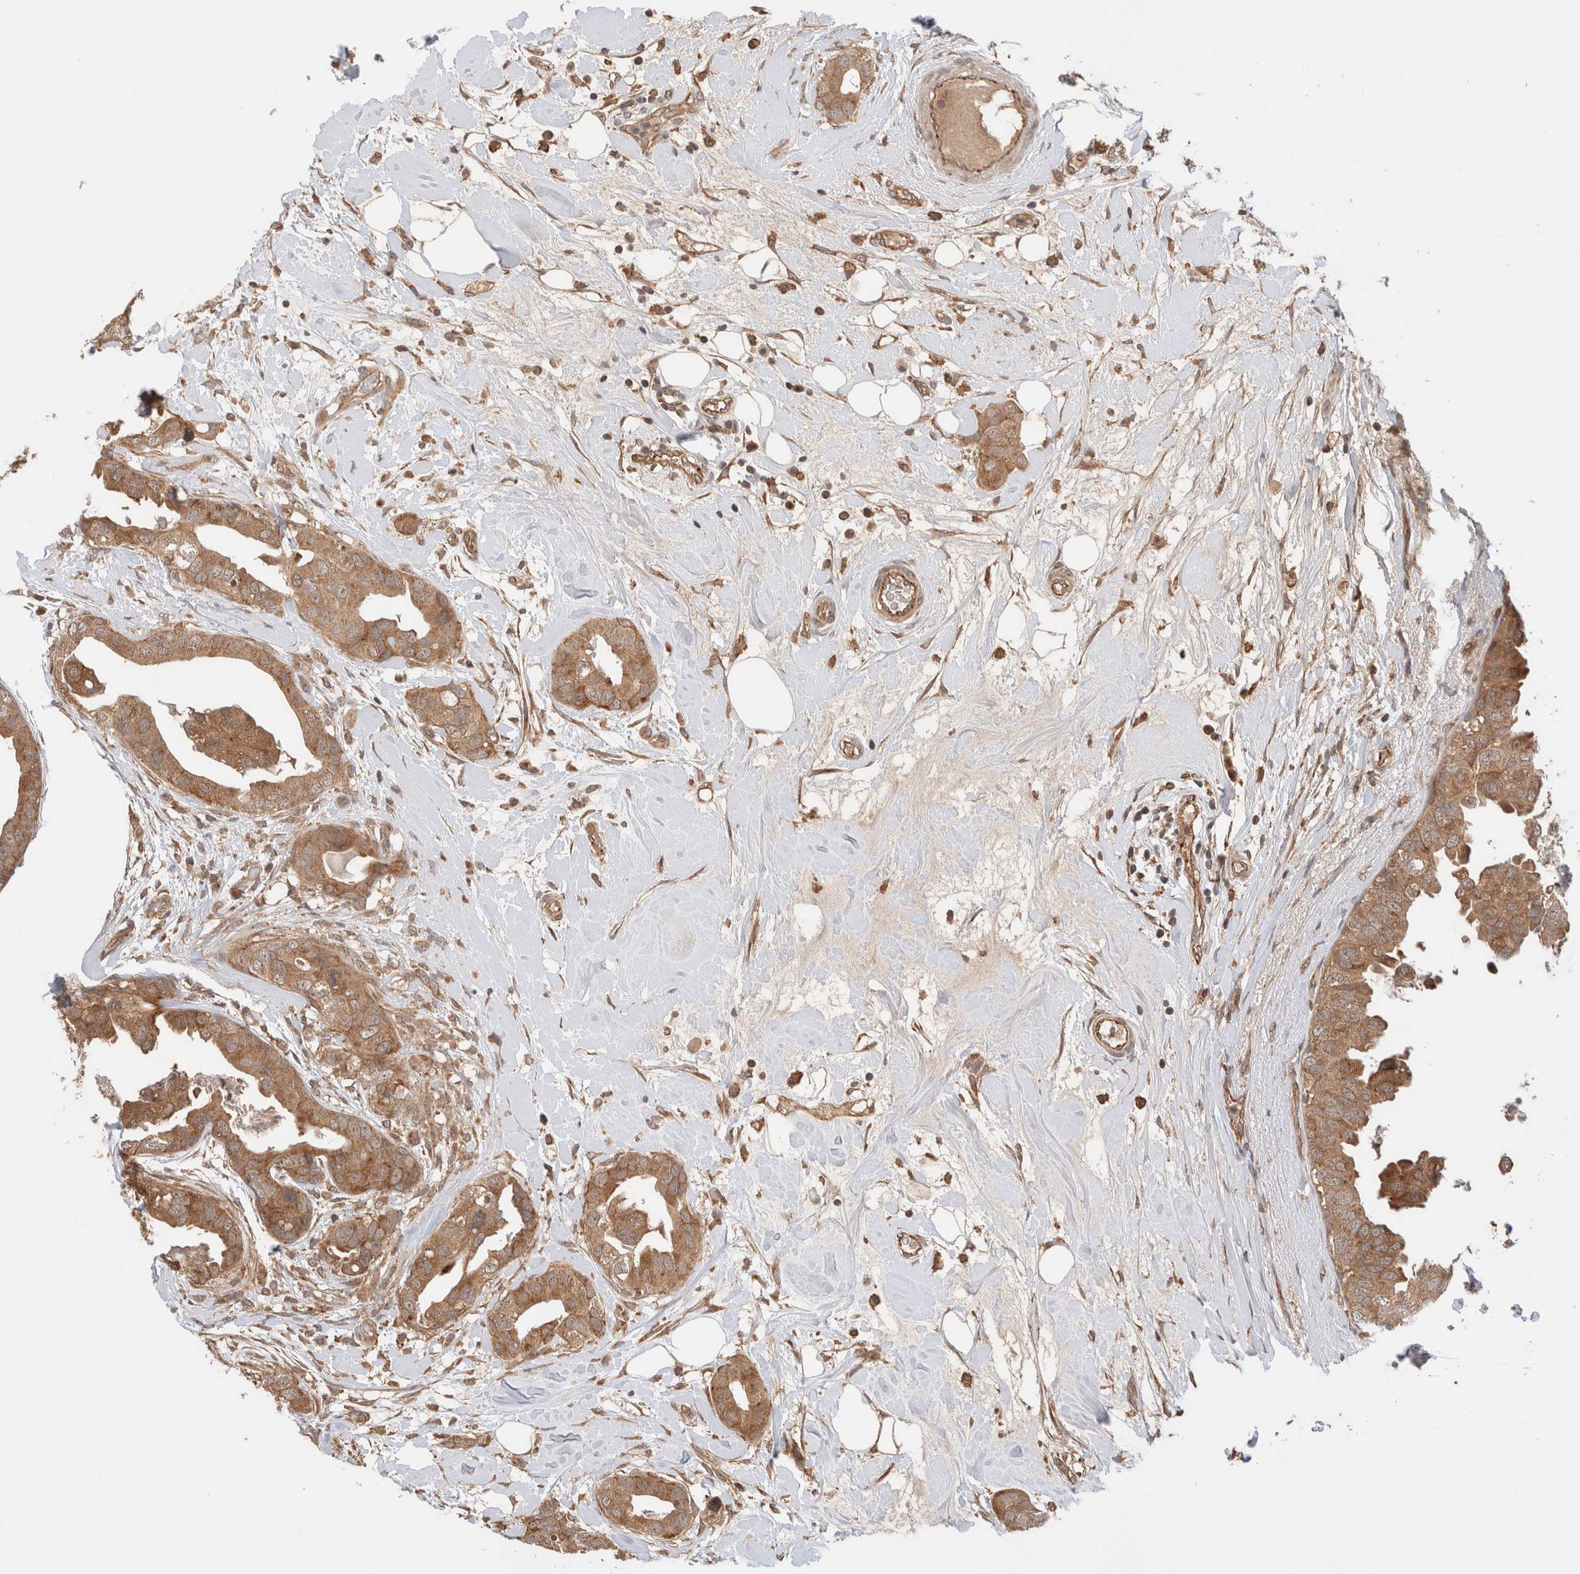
{"staining": {"intensity": "moderate", "quantity": ">75%", "location": "cytoplasmic/membranous"}, "tissue": "breast cancer", "cell_type": "Tumor cells", "image_type": "cancer", "snomed": [{"axis": "morphology", "description": "Duct carcinoma"}, {"axis": "topography", "description": "Breast"}], "caption": "Tumor cells display moderate cytoplasmic/membranous staining in approximately >75% of cells in intraductal carcinoma (breast). (DAB IHC, brown staining for protein, blue staining for nuclei).", "gene": "SIKE1", "patient": {"sex": "female", "age": 40}}